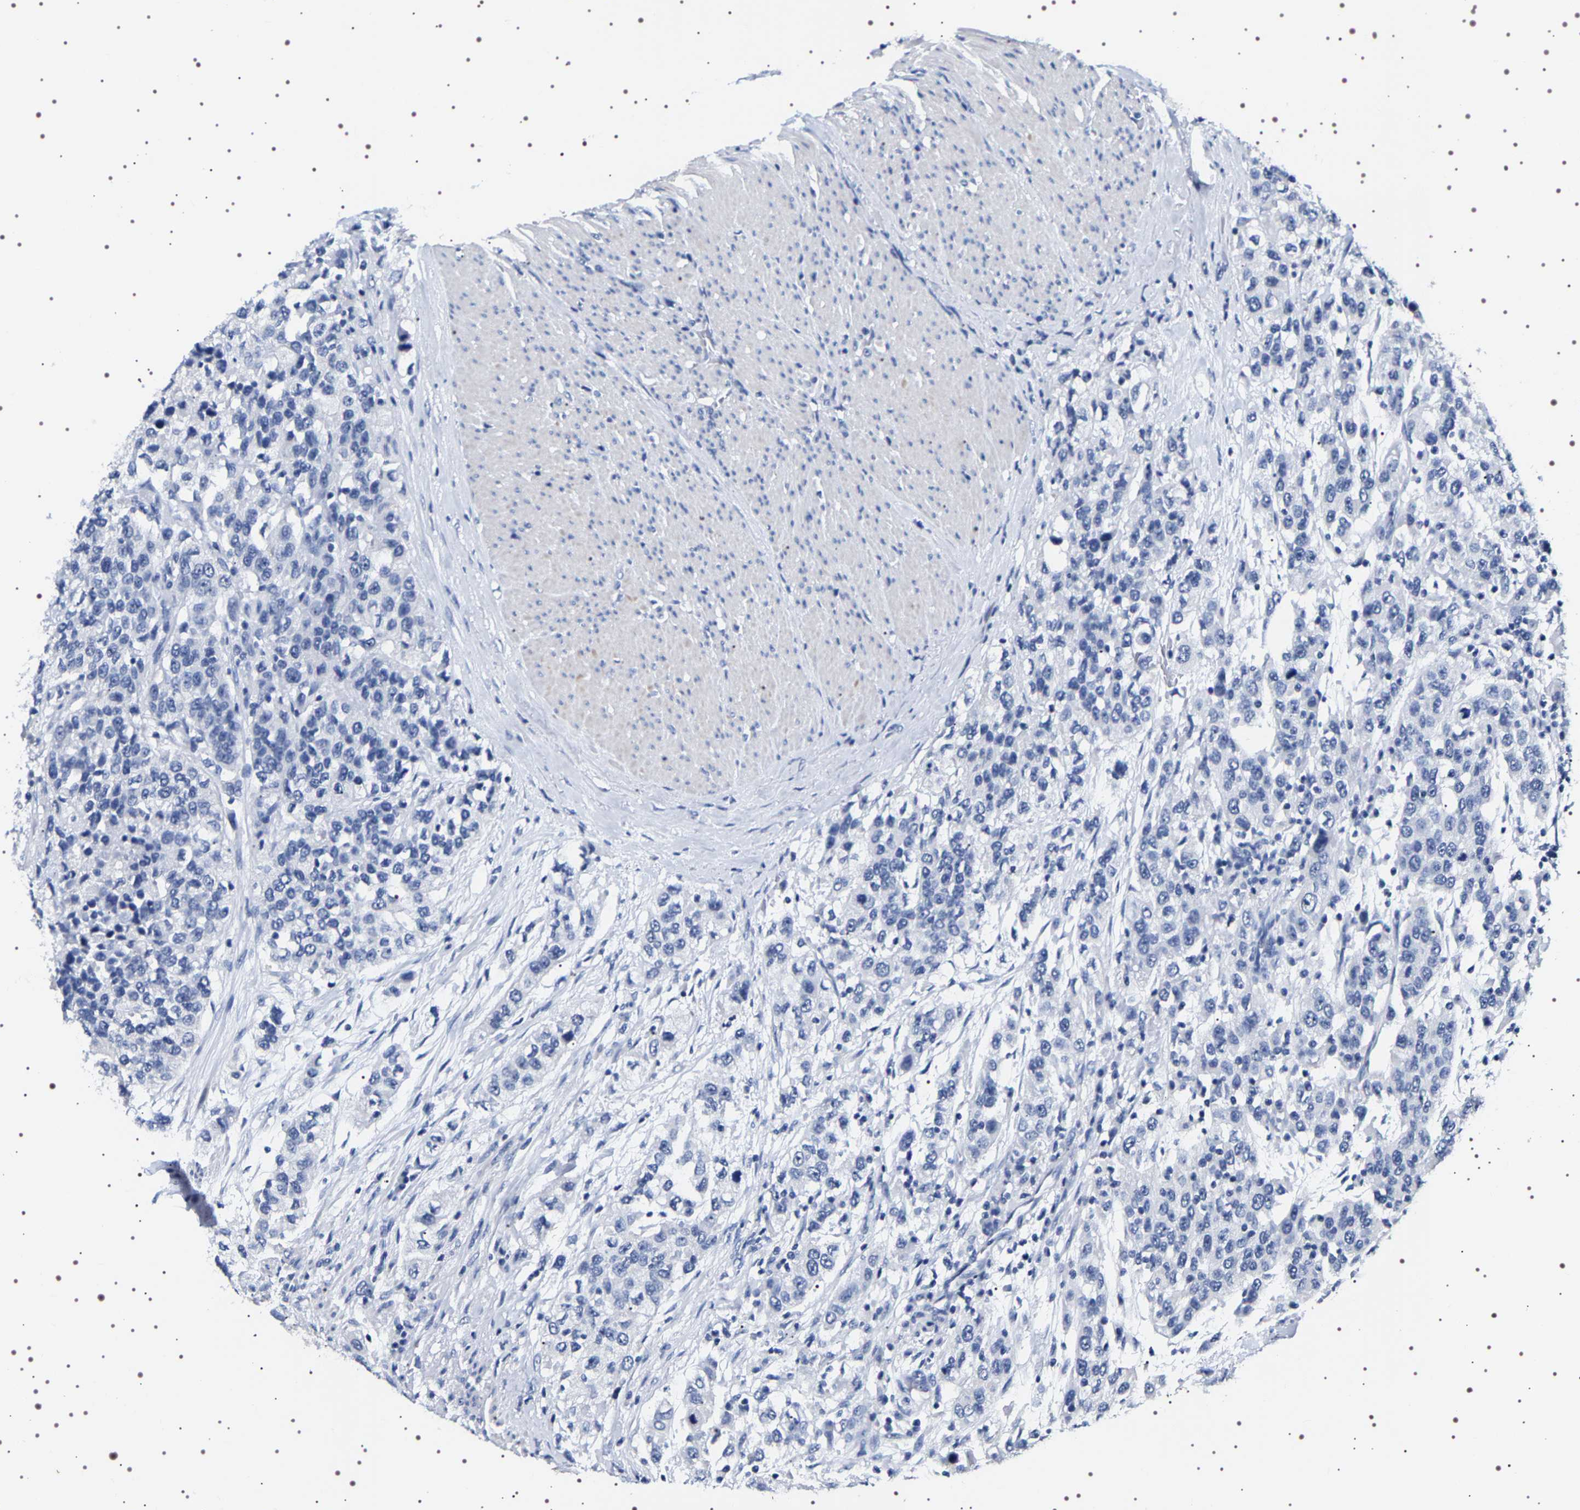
{"staining": {"intensity": "negative", "quantity": "none", "location": "none"}, "tissue": "urothelial cancer", "cell_type": "Tumor cells", "image_type": "cancer", "snomed": [{"axis": "morphology", "description": "Urothelial carcinoma, High grade"}, {"axis": "topography", "description": "Urinary bladder"}], "caption": "Tumor cells are negative for protein expression in human urothelial cancer. Brightfield microscopy of immunohistochemistry (IHC) stained with DAB (brown) and hematoxylin (blue), captured at high magnification.", "gene": "UBQLN3", "patient": {"sex": "female", "age": 80}}